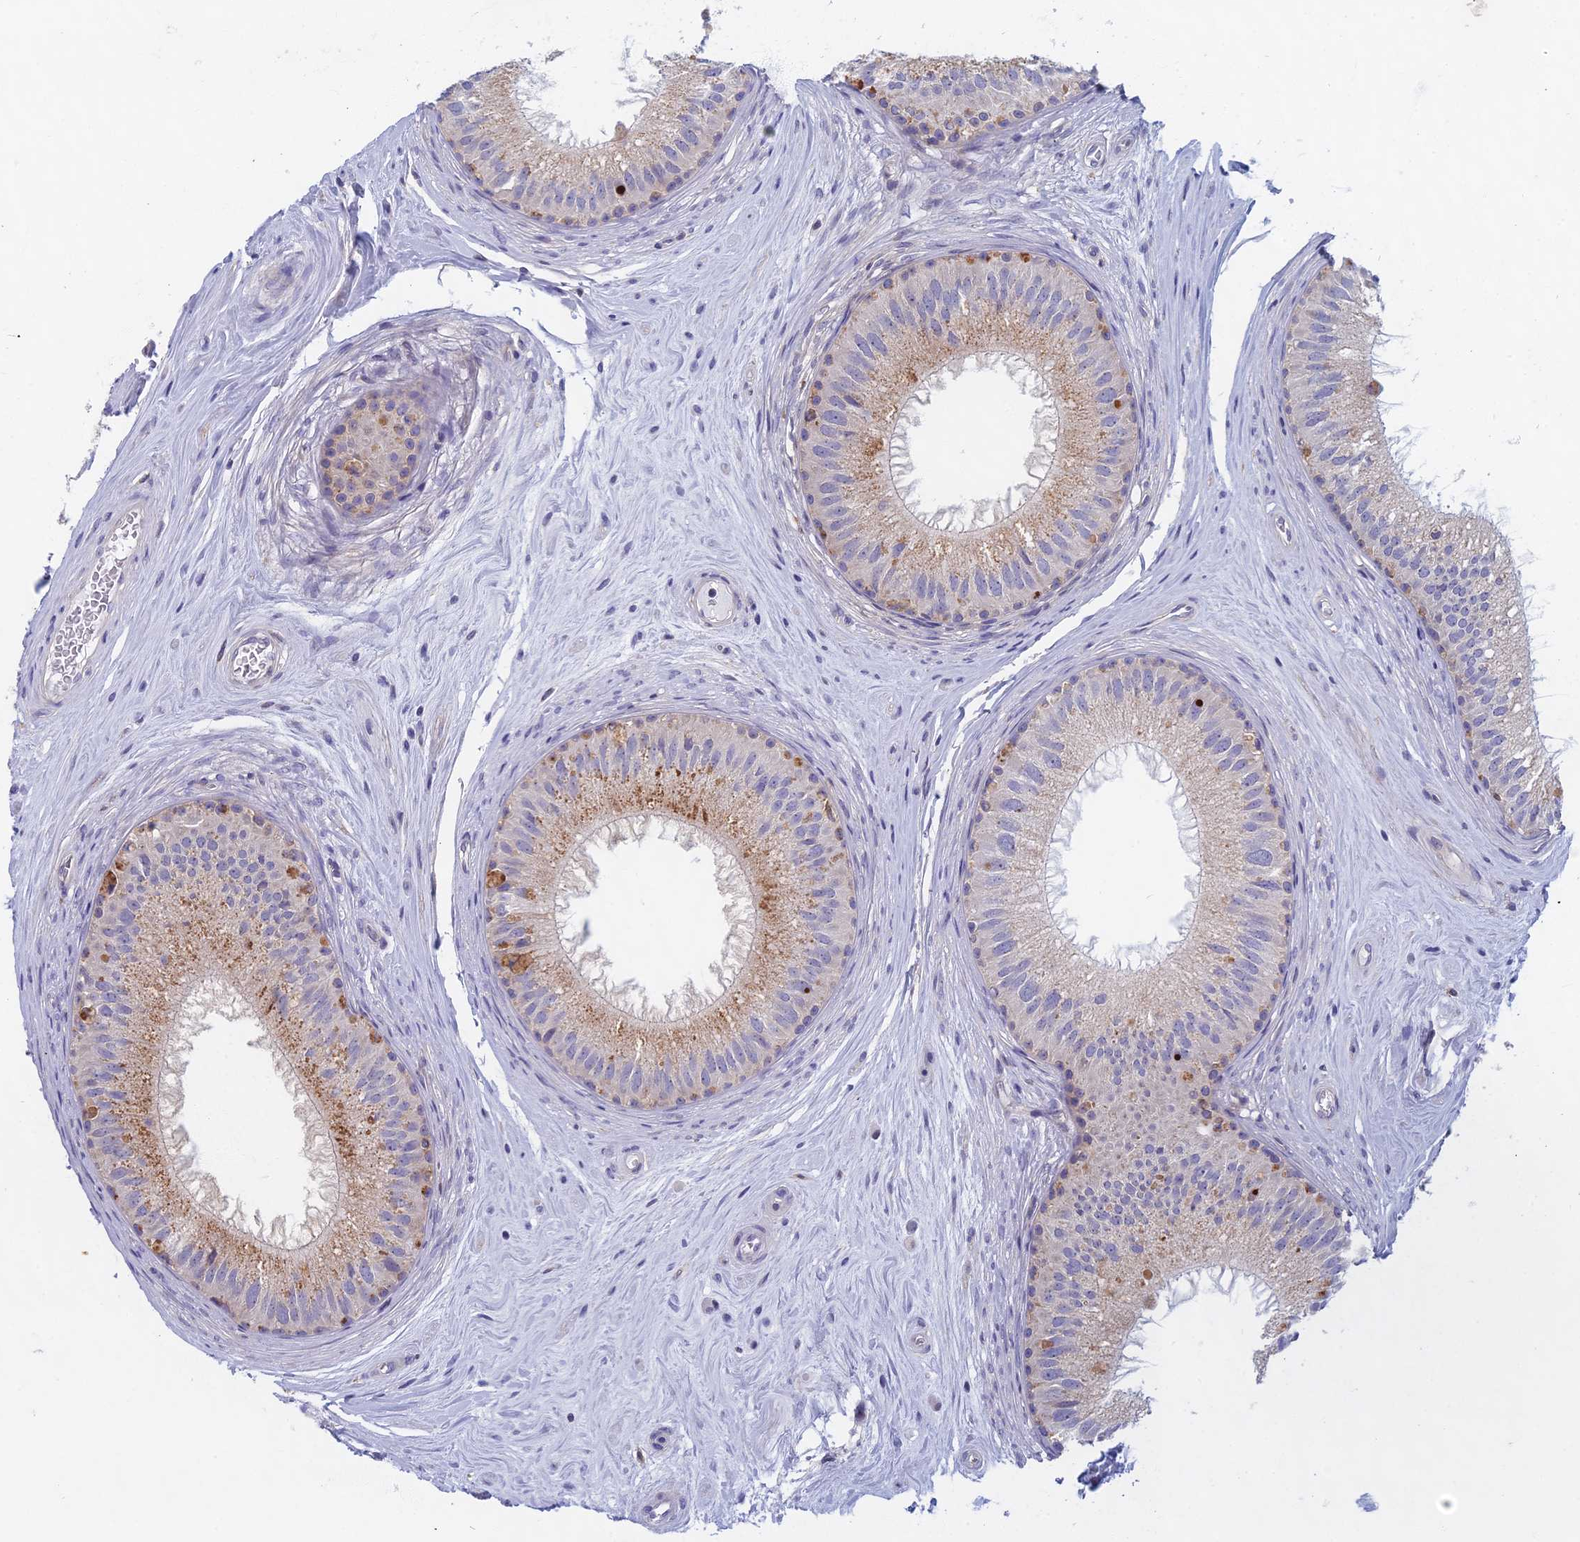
{"staining": {"intensity": "moderate", "quantity": "<25%", "location": "cytoplasmic/membranous"}, "tissue": "epididymis", "cell_type": "Glandular cells", "image_type": "normal", "snomed": [{"axis": "morphology", "description": "Normal tissue, NOS"}, {"axis": "topography", "description": "Epididymis"}], "caption": "Normal epididymis was stained to show a protein in brown. There is low levels of moderate cytoplasmic/membranous expression in approximately <25% of glandular cells.", "gene": "DDX51", "patient": {"sex": "male", "age": 33}}